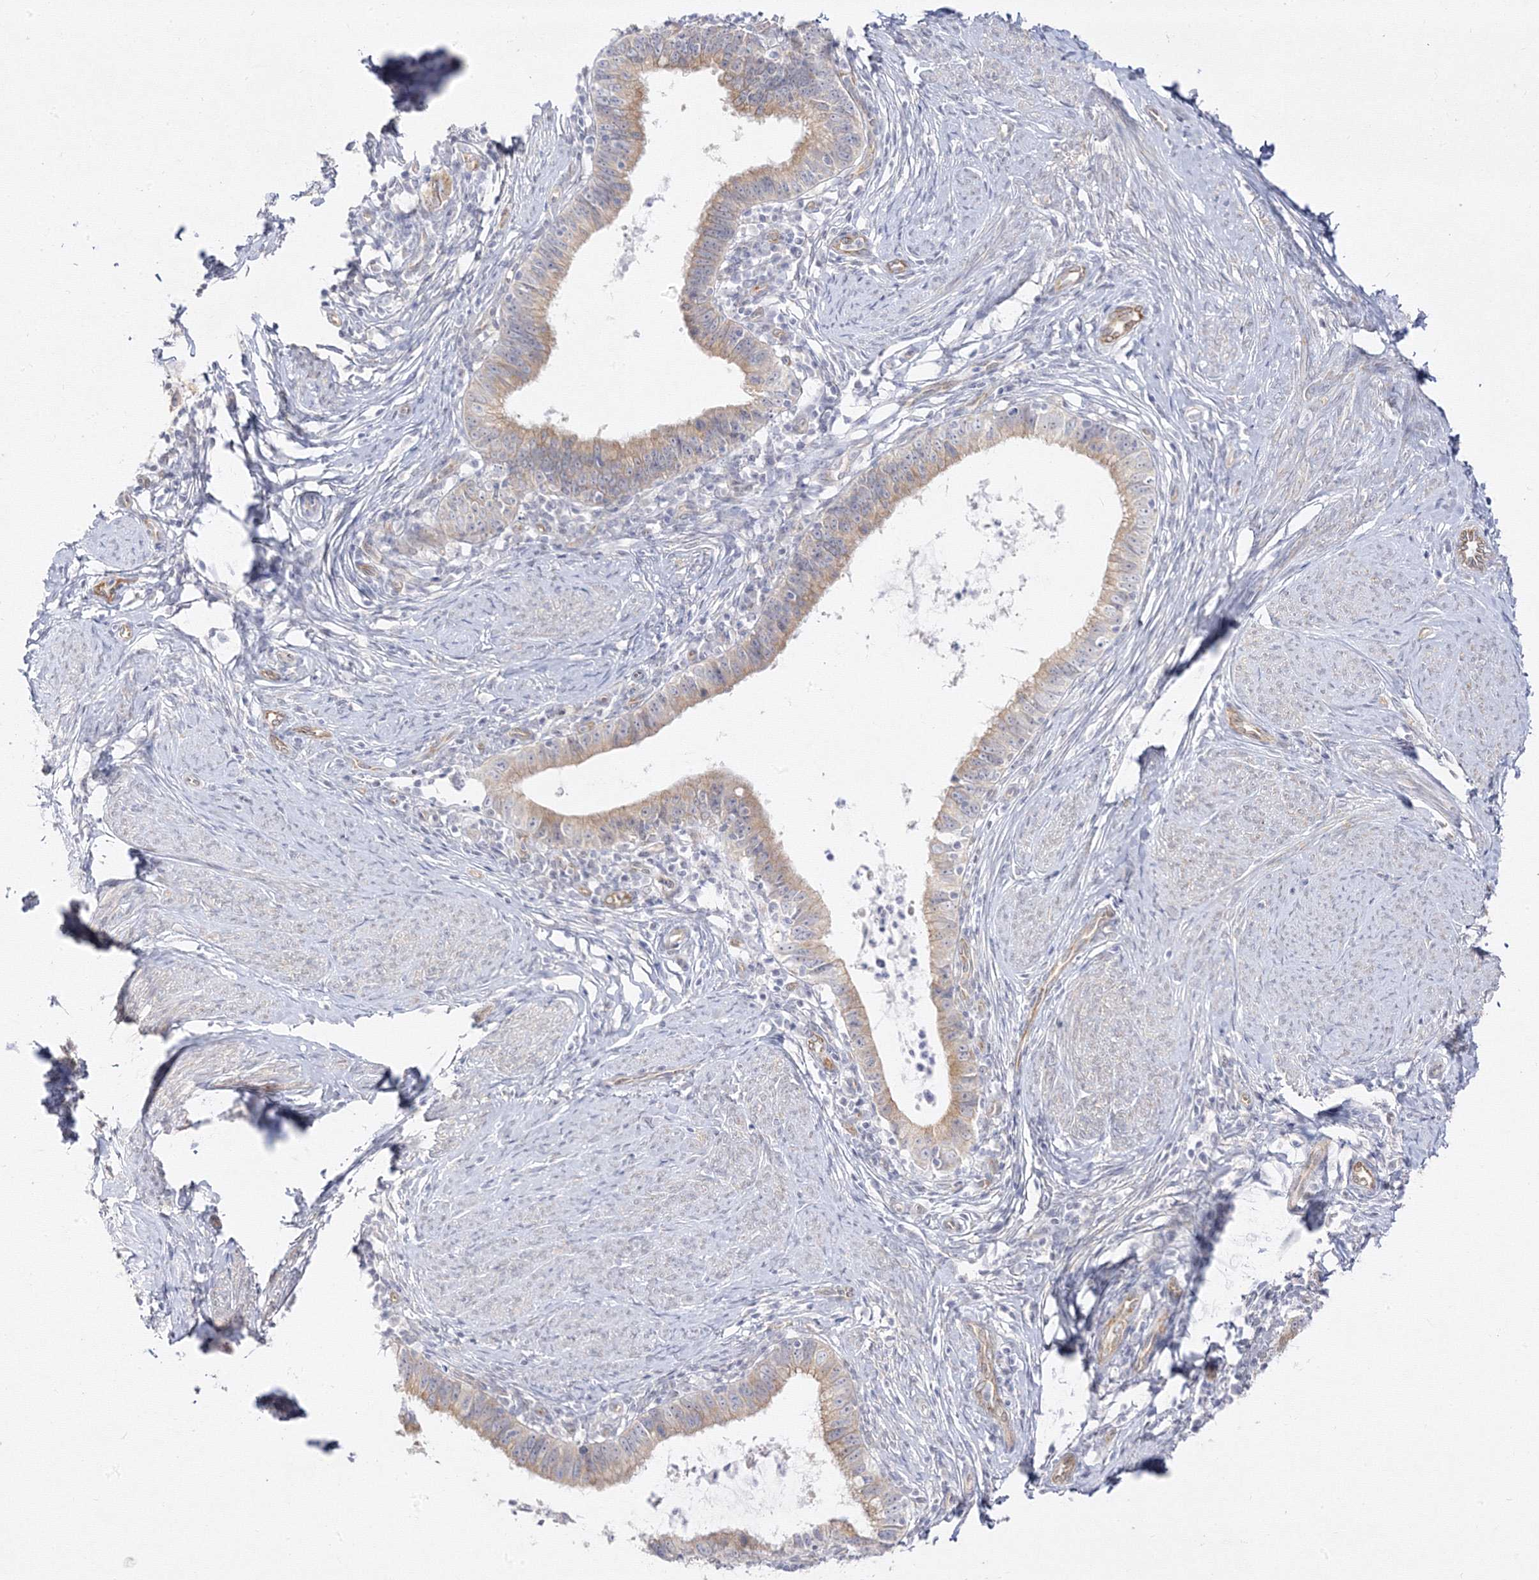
{"staining": {"intensity": "moderate", "quantity": "25%-75%", "location": "cytoplasmic/membranous"}, "tissue": "cervical cancer", "cell_type": "Tumor cells", "image_type": "cancer", "snomed": [{"axis": "morphology", "description": "Adenocarcinoma, NOS"}, {"axis": "topography", "description": "Cervix"}], "caption": "Immunohistochemistry of human cervical cancer (adenocarcinoma) reveals medium levels of moderate cytoplasmic/membranous staining in approximately 25%-75% of tumor cells. (DAB (3,3'-diaminobenzidine) IHC with brightfield microscopy, high magnification).", "gene": "C2CD2", "patient": {"sex": "female", "age": 36}}